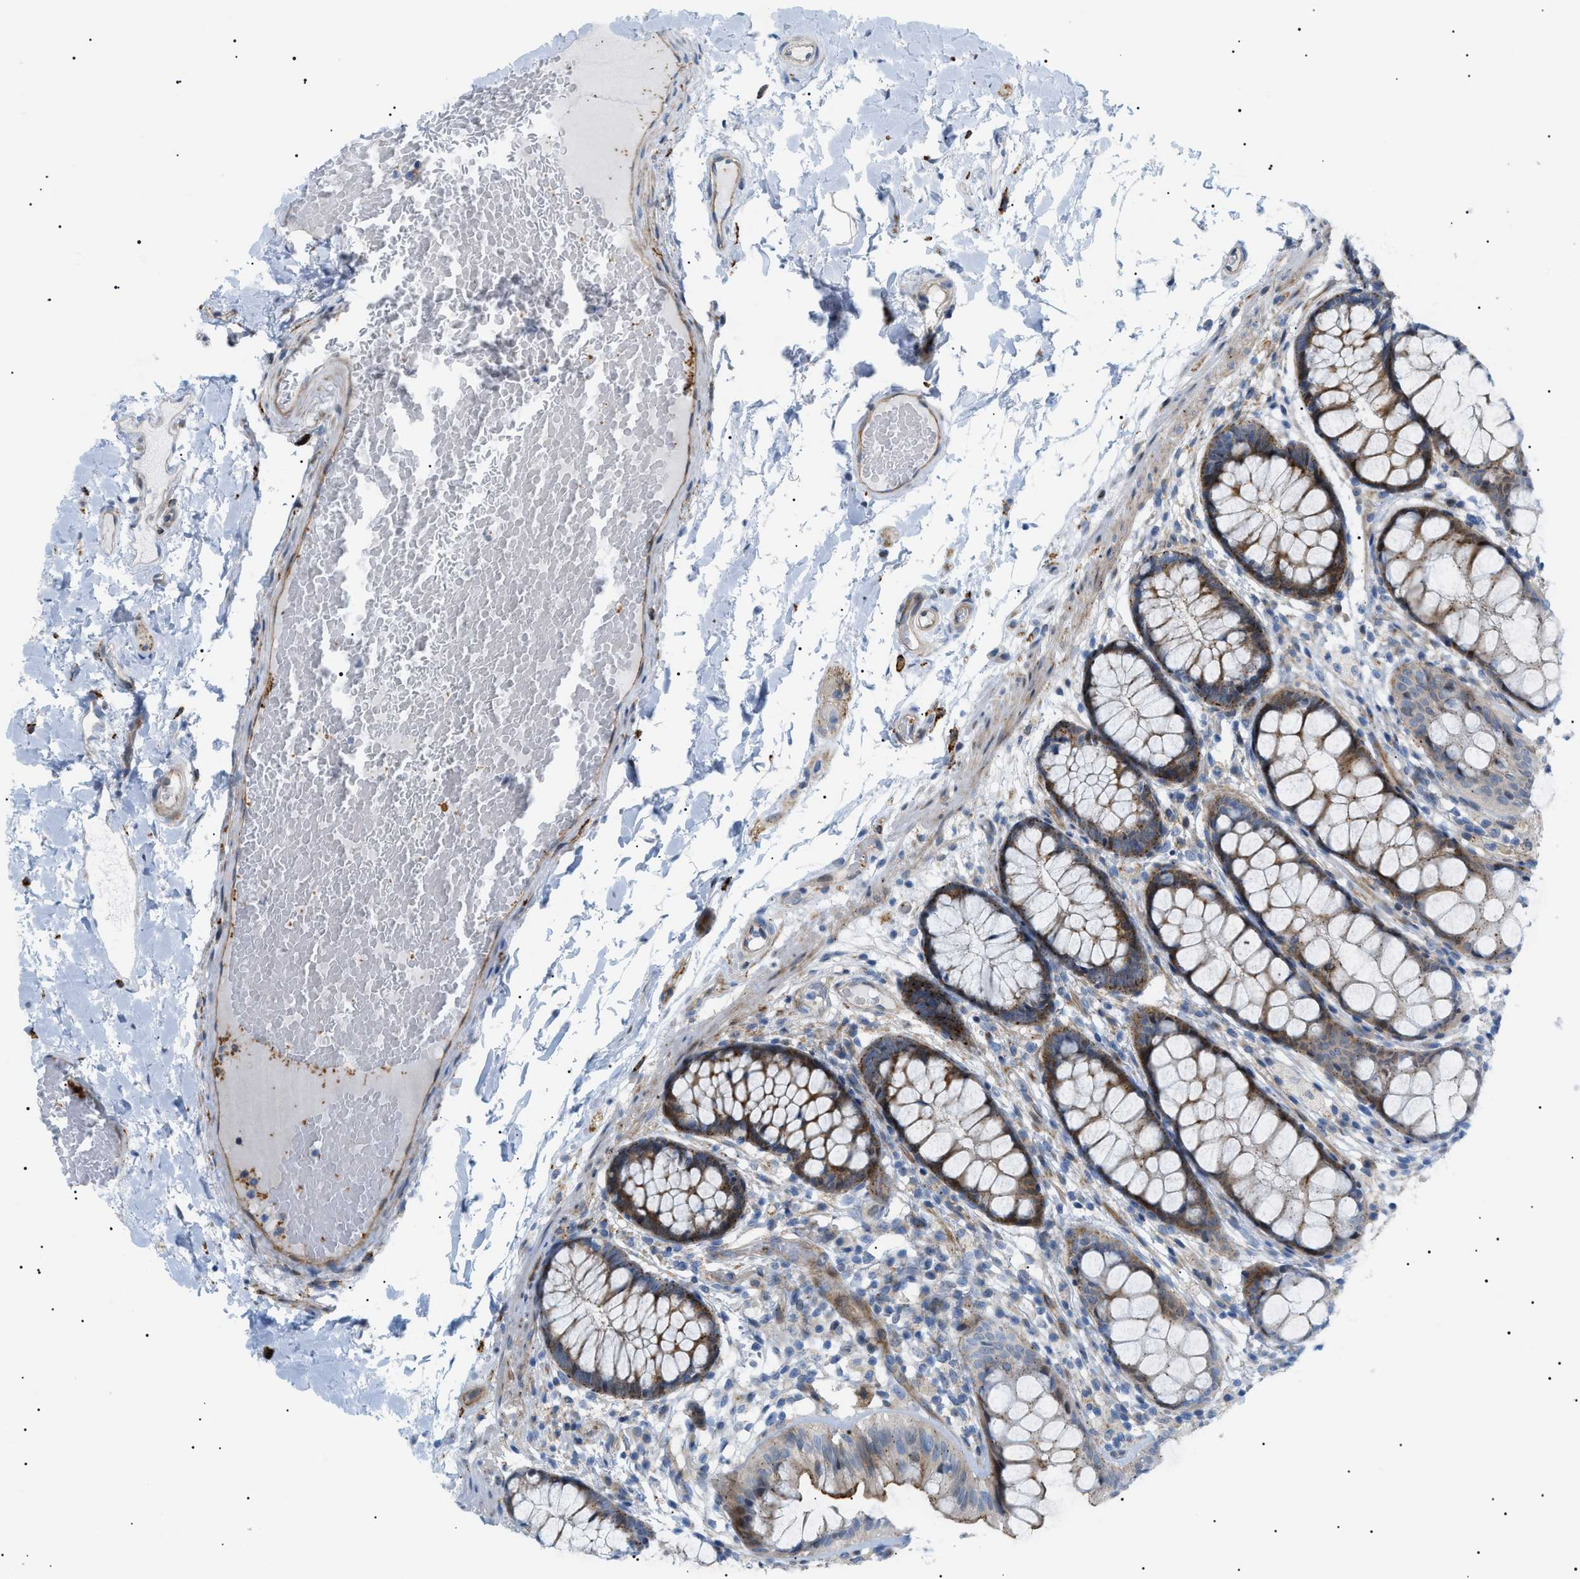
{"staining": {"intensity": "weak", "quantity": ">75%", "location": "cytoplasmic/membranous"}, "tissue": "colon", "cell_type": "Endothelial cells", "image_type": "normal", "snomed": [{"axis": "morphology", "description": "Normal tissue, NOS"}, {"axis": "topography", "description": "Colon"}], "caption": "Immunohistochemistry of benign colon shows low levels of weak cytoplasmic/membranous staining in approximately >75% of endothelial cells.", "gene": "SFXN5", "patient": {"sex": "female", "age": 56}}